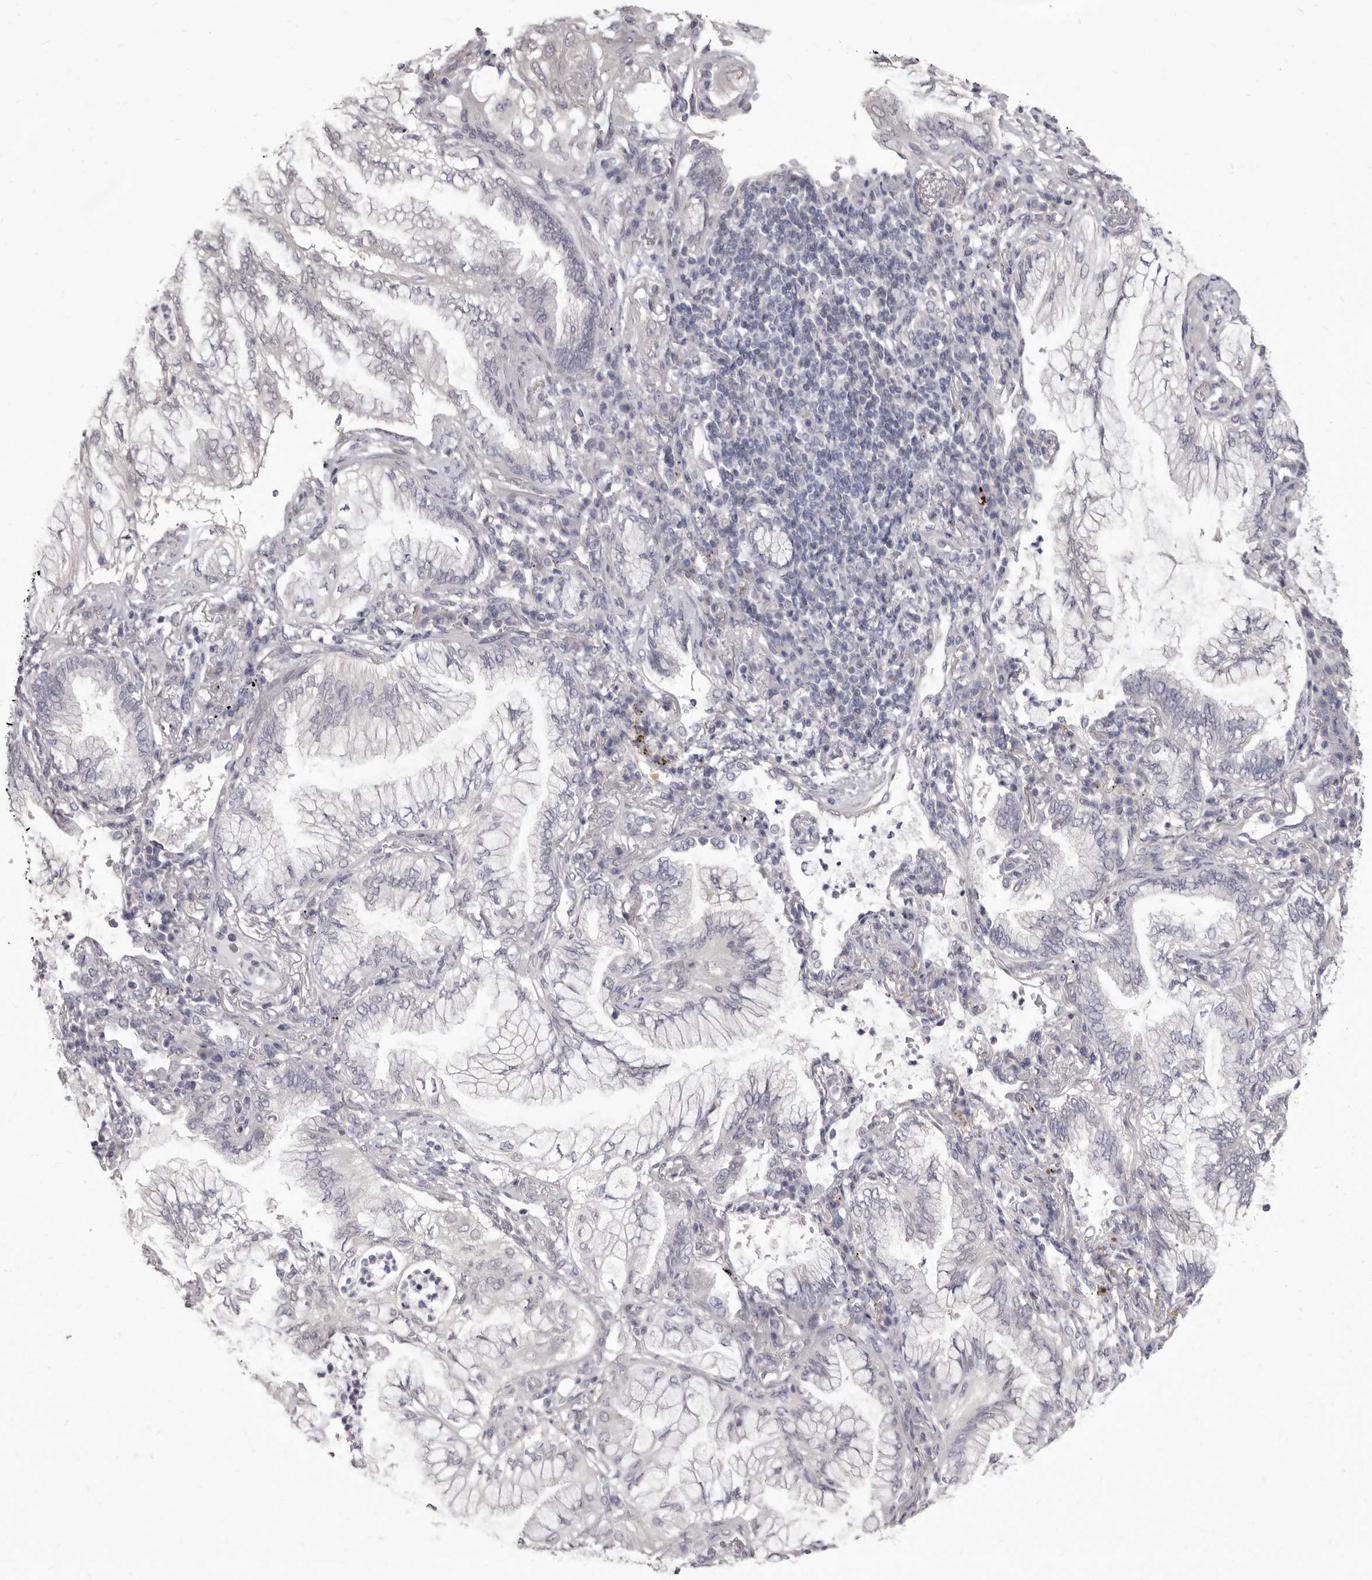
{"staining": {"intensity": "negative", "quantity": "none", "location": "none"}, "tissue": "lung cancer", "cell_type": "Tumor cells", "image_type": "cancer", "snomed": [{"axis": "morphology", "description": "Adenocarcinoma, NOS"}, {"axis": "topography", "description": "Lung"}], "caption": "Protein analysis of adenocarcinoma (lung) displays no significant expression in tumor cells.", "gene": "GSK3B", "patient": {"sex": "female", "age": 70}}